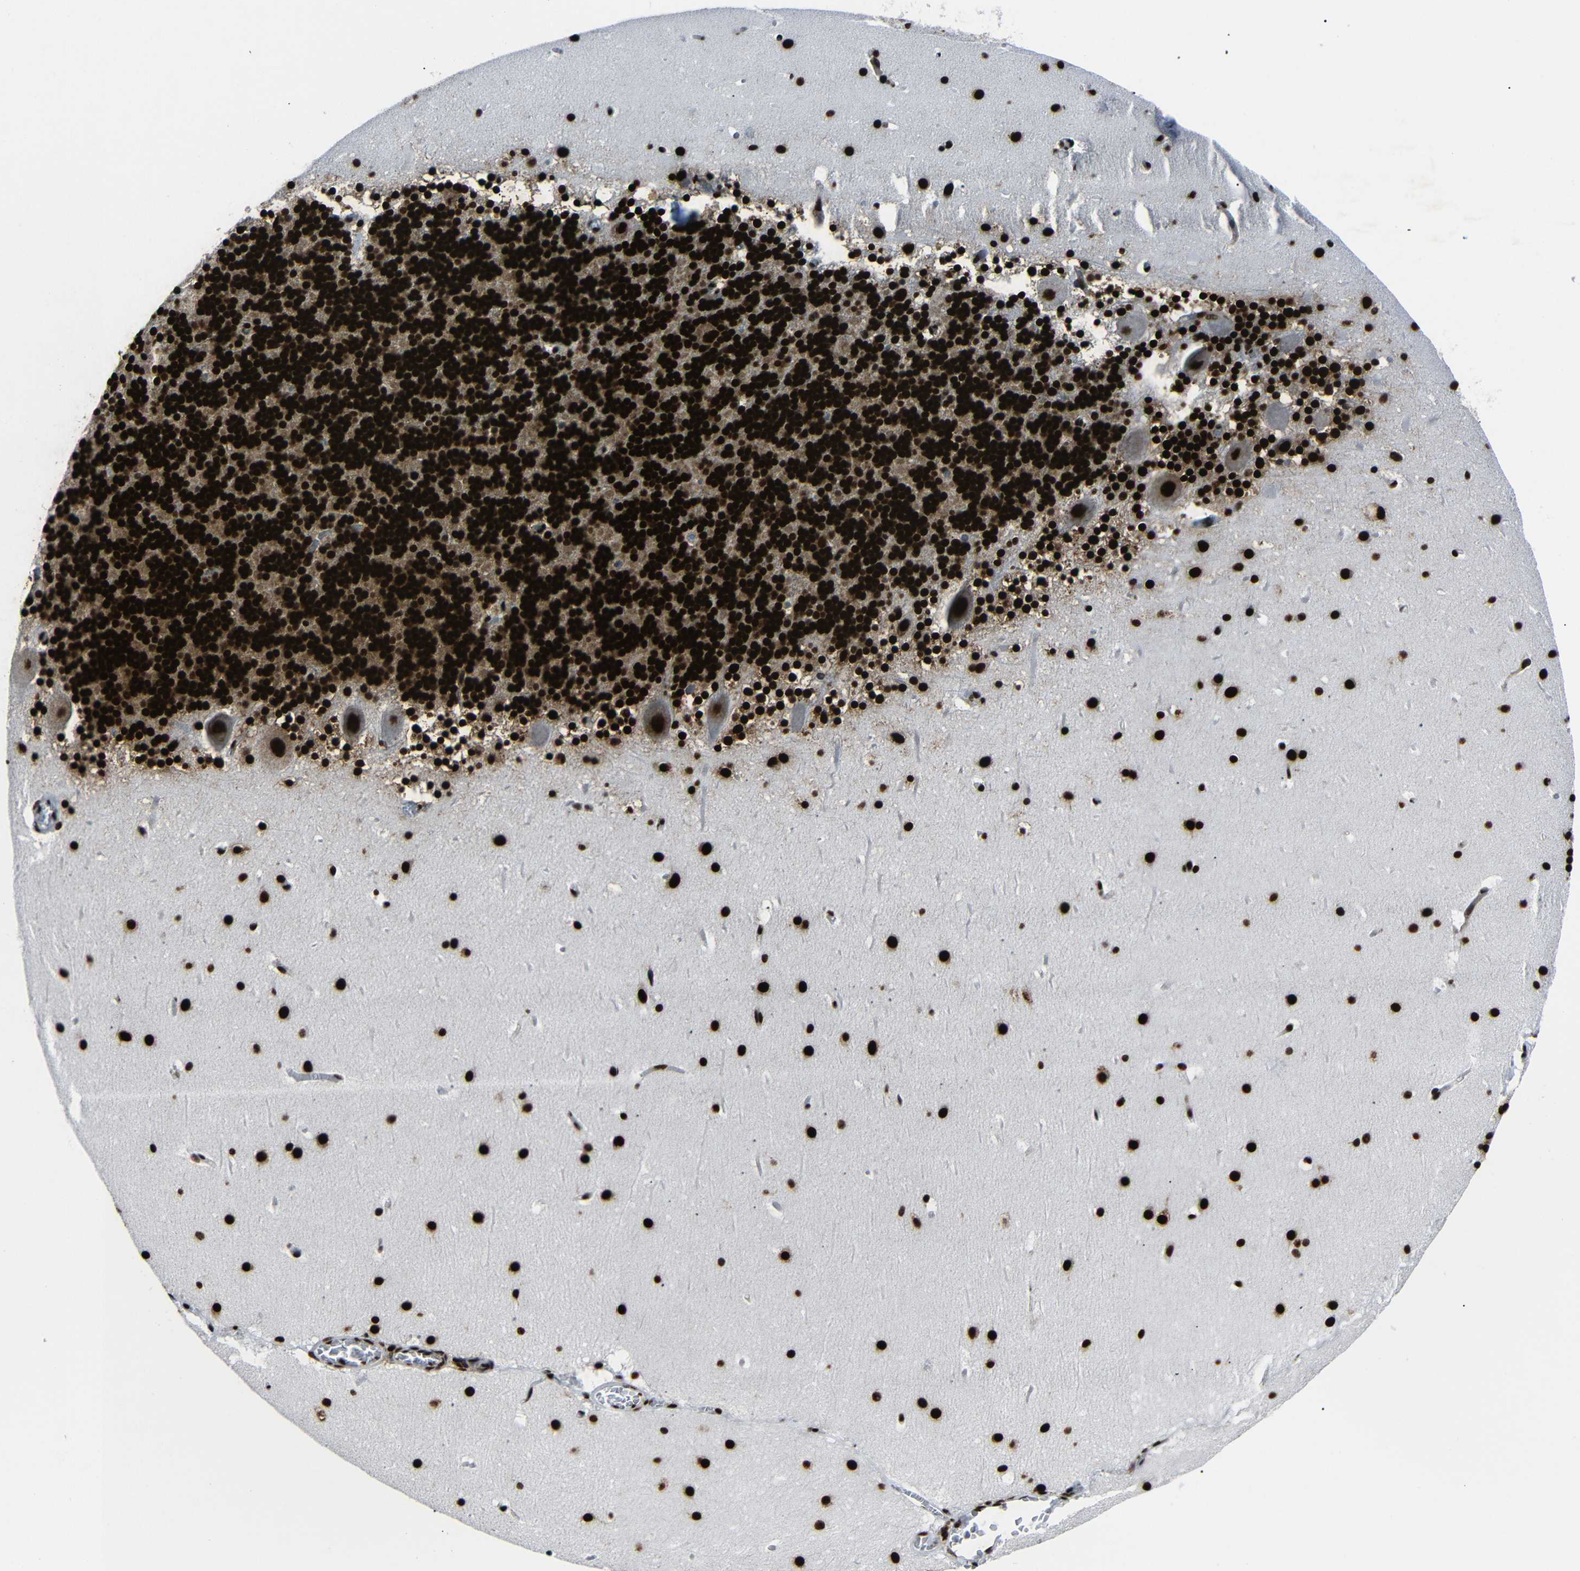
{"staining": {"intensity": "strong", "quantity": ">75%", "location": "nuclear"}, "tissue": "cerebellum", "cell_type": "Cells in granular layer", "image_type": "normal", "snomed": [{"axis": "morphology", "description": "Normal tissue, NOS"}, {"axis": "topography", "description": "Cerebellum"}], "caption": "This photomicrograph demonstrates benign cerebellum stained with immunohistochemistry (IHC) to label a protein in brown. The nuclear of cells in granular layer show strong positivity for the protein. Nuclei are counter-stained blue.", "gene": "SRSF1", "patient": {"sex": "male", "age": 45}}